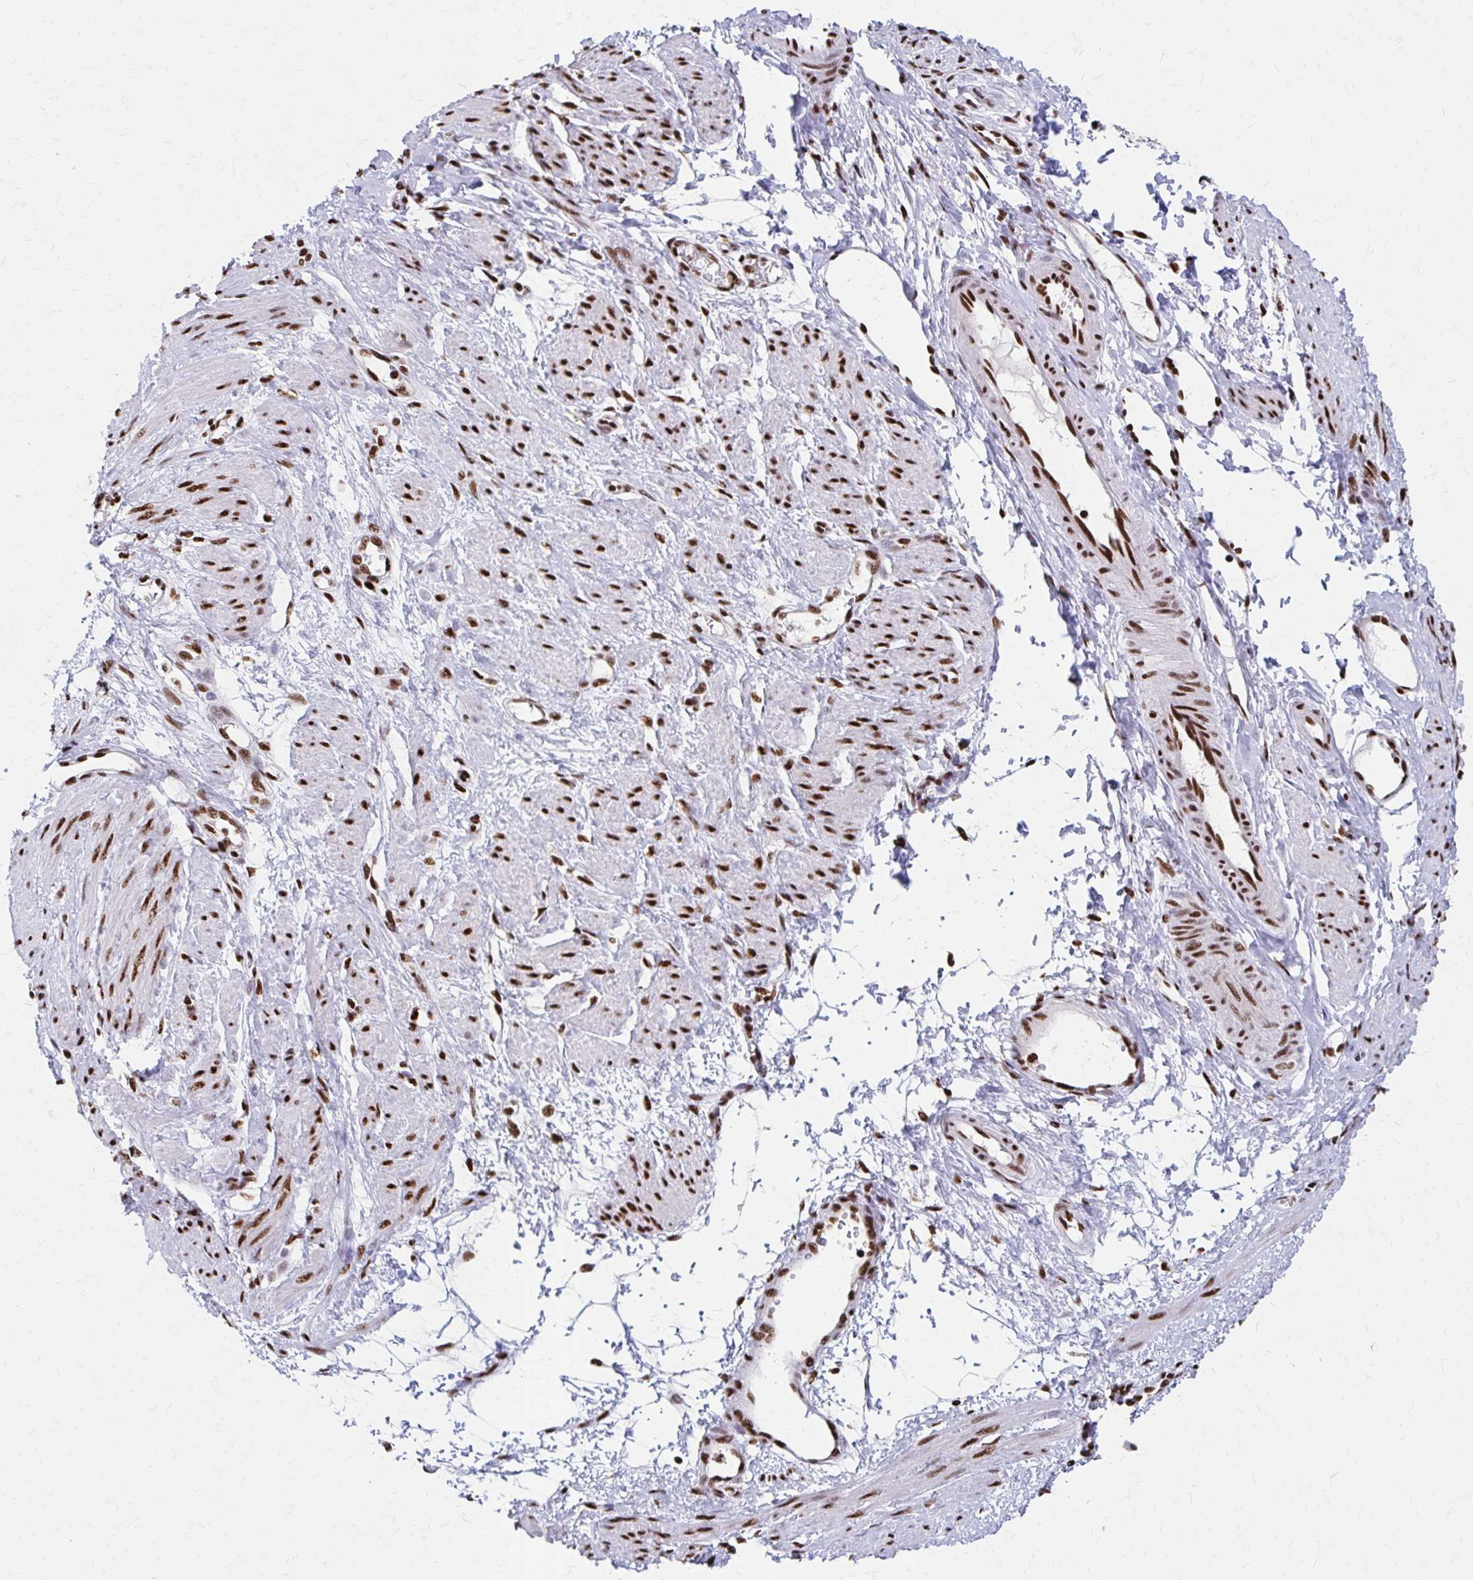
{"staining": {"intensity": "strong", "quantity": ">75%", "location": "nuclear"}, "tissue": "smooth muscle", "cell_type": "Smooth muscle cells", "image_type": "normal", "snomed": [{"axis": "morphology", "description": "Normal tissue, NOS"}, {"axis": "topography", "description": "Smooth muscle"}, {"axis": "topography", "description": "Uterus"}], "caption": "DAB immunohistochemical staining of normal human smooth muscle reveals strong nuclear protein expression in about >75% of smooth muscle cells. The protein of interest is stained brown, and the nuclei are stained in blue (DAB (3,3'-diaminobenzidine) IHC with brightfield microscopy, high magnification).", "gene": "CNKSR3", "patient": {"sex": "female", "age": 39}}